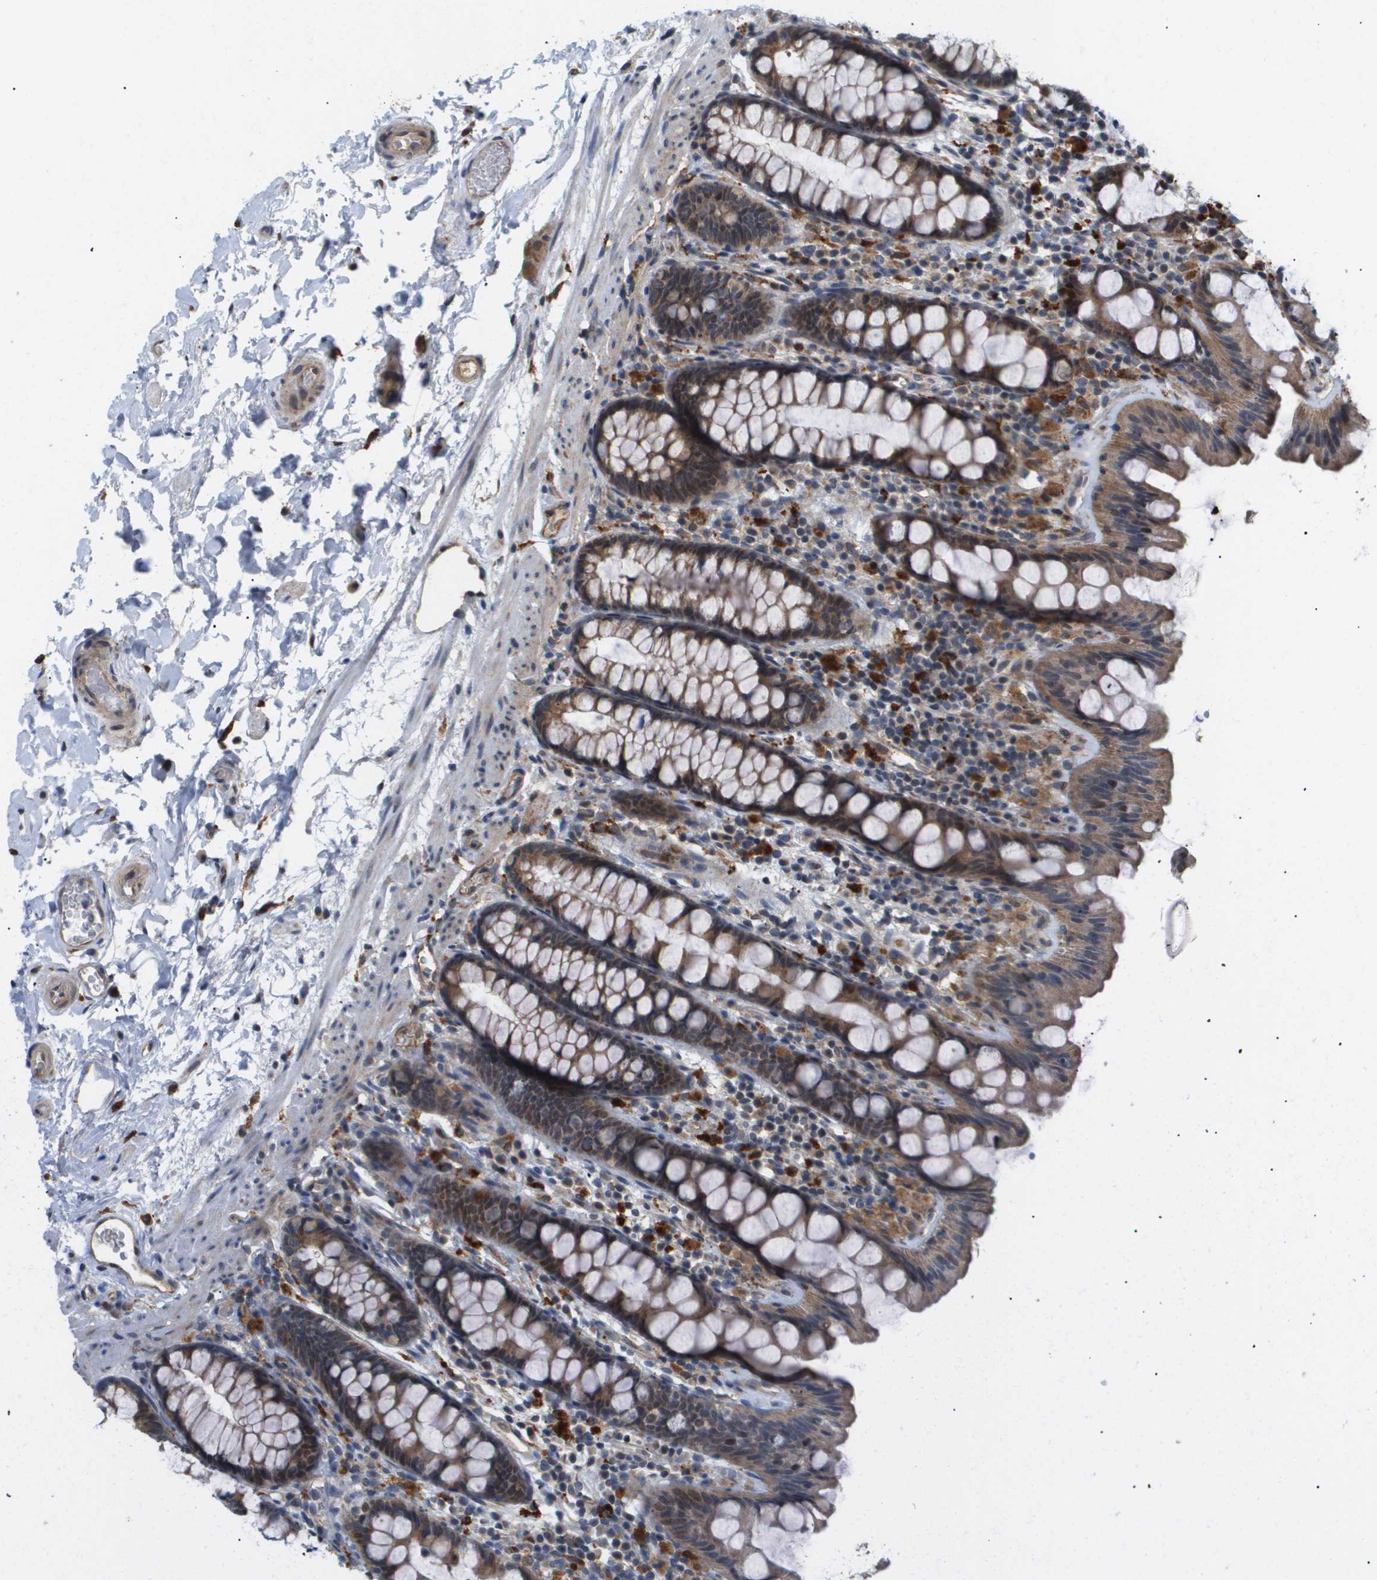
{"staining": {"intensity": "moderate", "quantity": ">75%", "location": "cytoplasmic/membranous"}, "tissue": "colon", "cell_type": "Endothelial cells", "image_type": "normal", "snomed": [{"axis": "morphology", "description": "Normal tissue, NOS"}, {"axis": "topography", "description": "Colon"}], "caption": "This photomicrograph exhibits IHC staining of unremarkable human colon, with medium moderate cytoplasmic/membranous expression in approximately >75% of endothelial cells.", "gene": "PDGFB", "patient": {"sex": "female", "age": 80}}